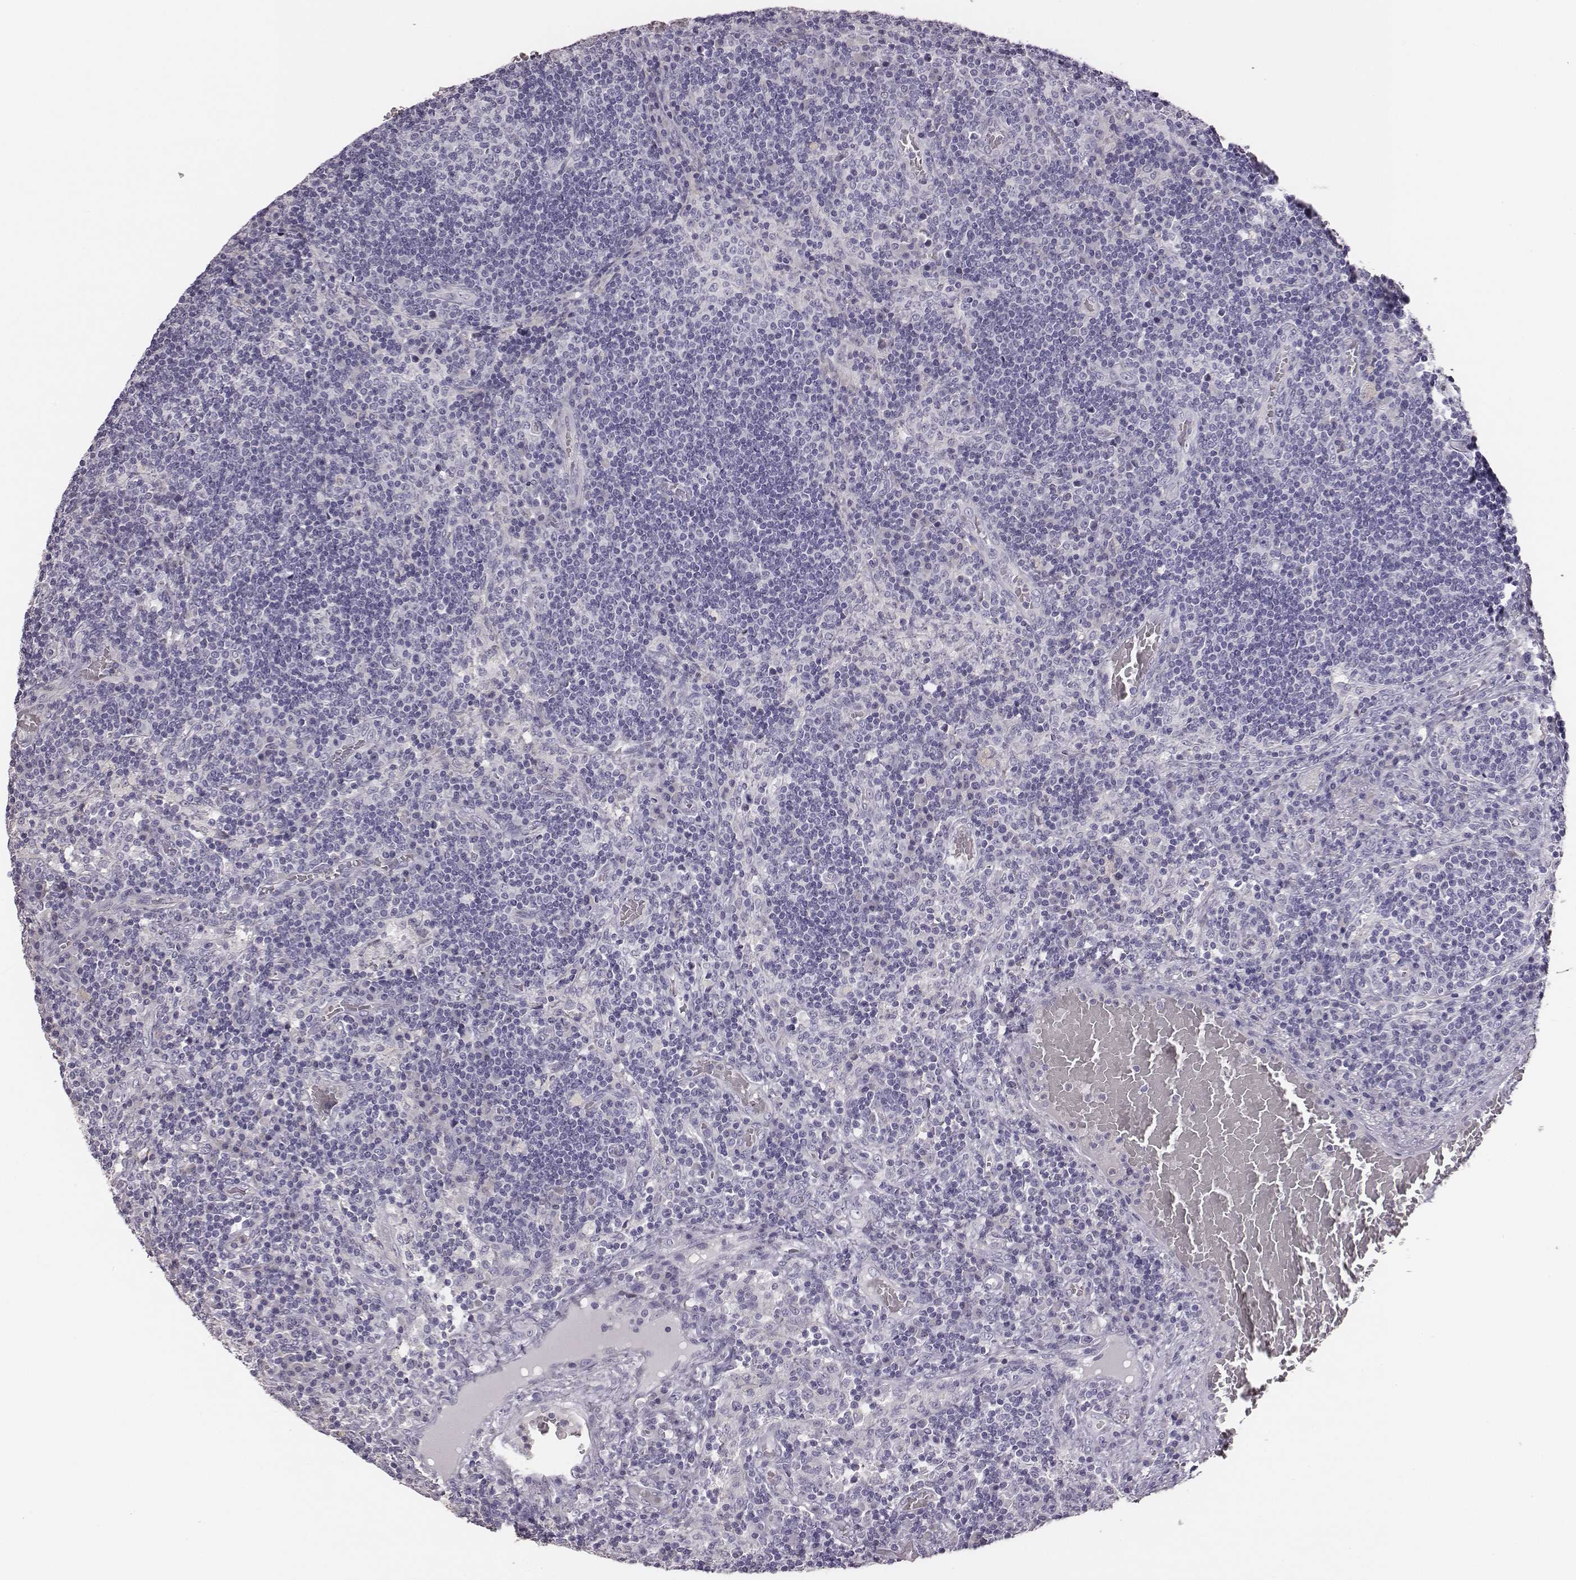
{"staining": {"intensity": "negative", "quantity": "none", "location": "none"}, "tissue": "lymph node", "cell_type": "Germinal center cells", "image_type": "normal", "snomed": [{"axis": "morphology", "description": "Normal tissue, NOS"}, {"axis": "topography", "description": "Lymph node"}], "caption": "Immunohistochemical staining of benign human lymph node exhibits no significant positivity in germinal center cells.", "gene": "ENSG00000290147", "patient": {"sex": "male", "age": 63}}